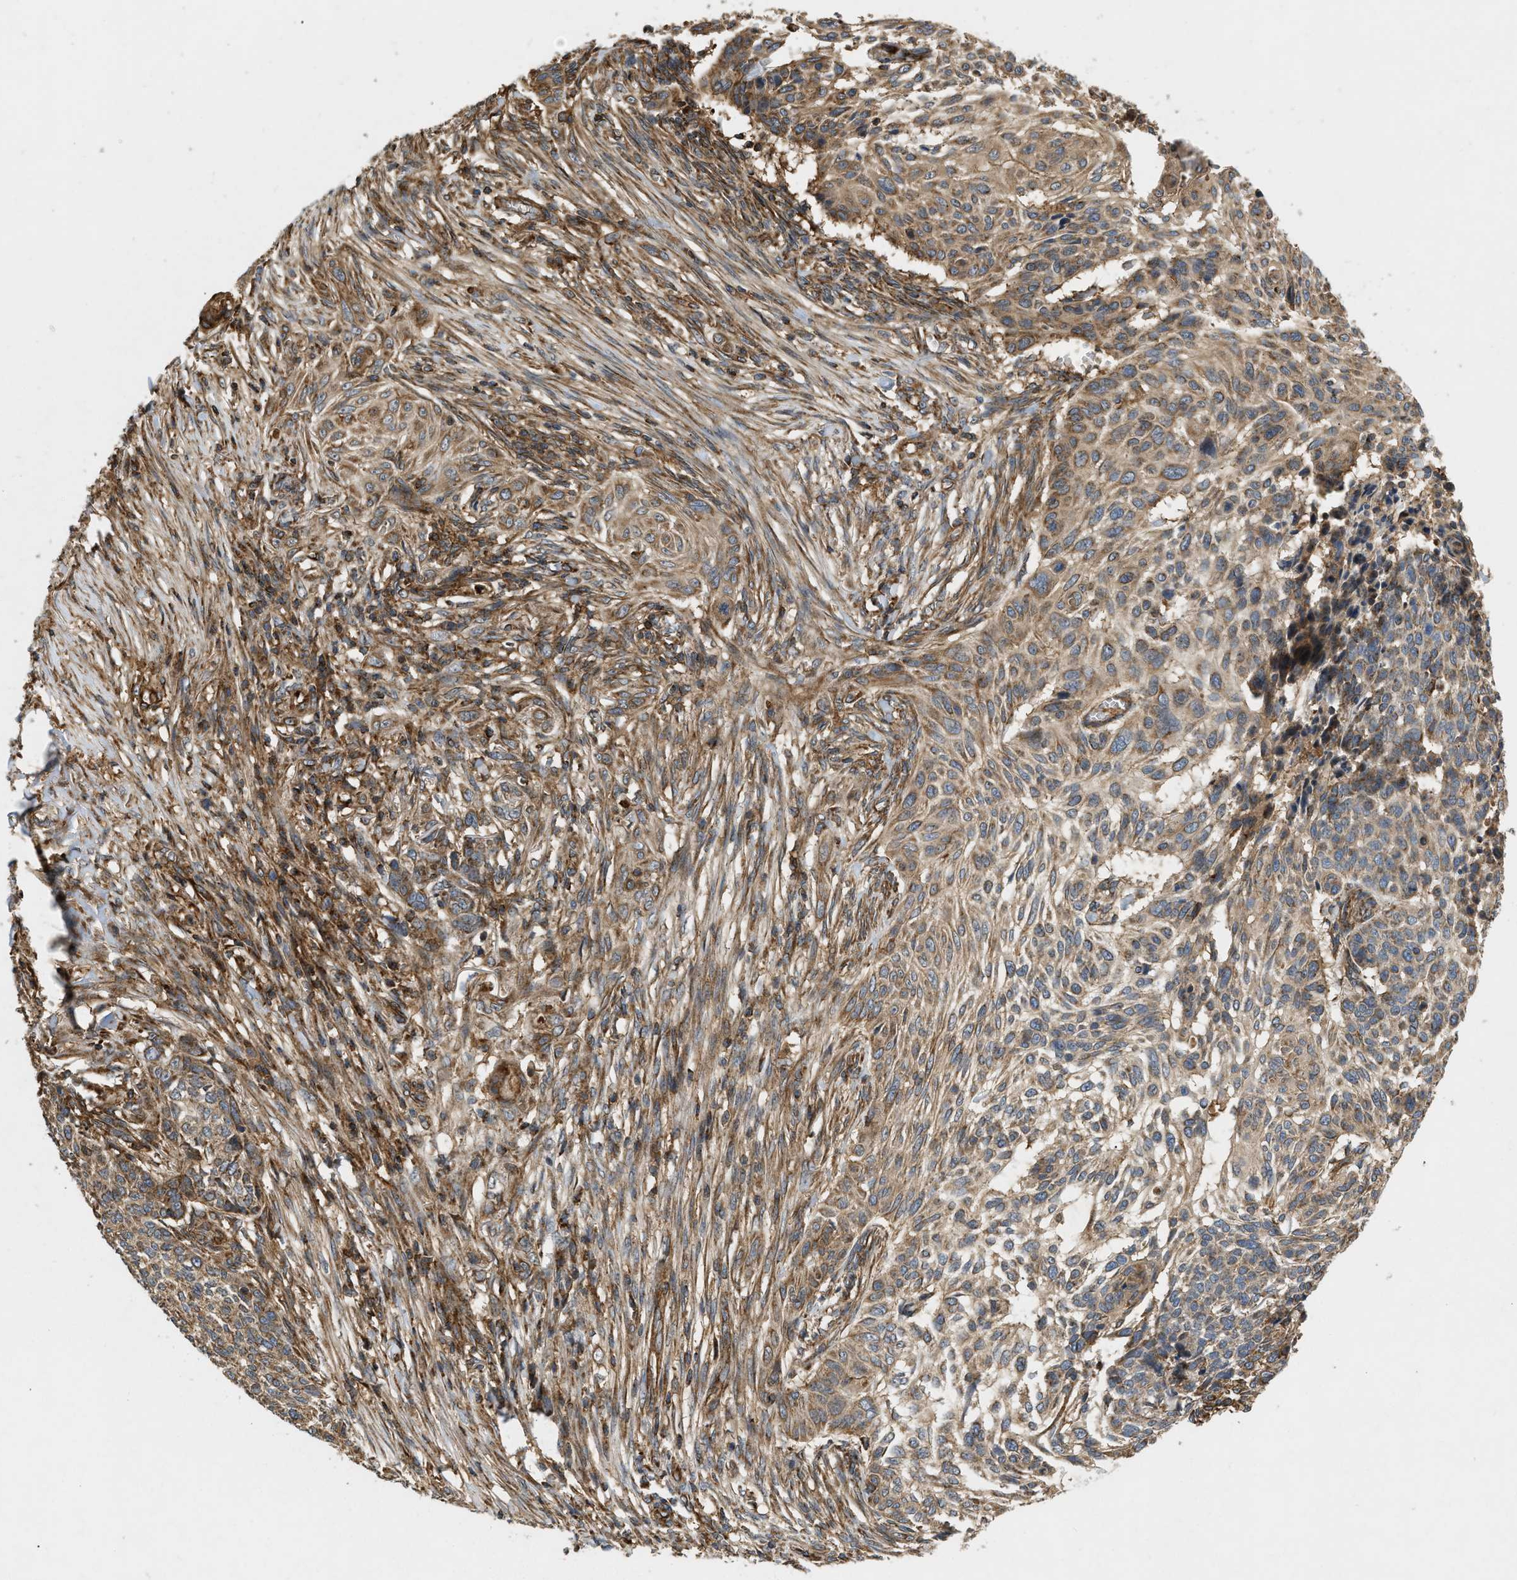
{"staining": {"intensity": "moderate", "quantity": ">75%", "location": "cytoplasmic/membranous"}, "tissue": "skin cancer", "cell_type": "Tumor cells", "image_type": "cancer", "snomed": [{"axis": "morphology", "description": "Basal cell carcinoma"}, {"axis": "topography", "description": "Skin"}], "caption": "Protein staining of skin basal cell carcinoma tissue shows moderate cytoplasmic/membranous positivity in approximately >75% of tumor cells.", "gene": "GNB4", "patient": {"sex": "male", "age": 85}}